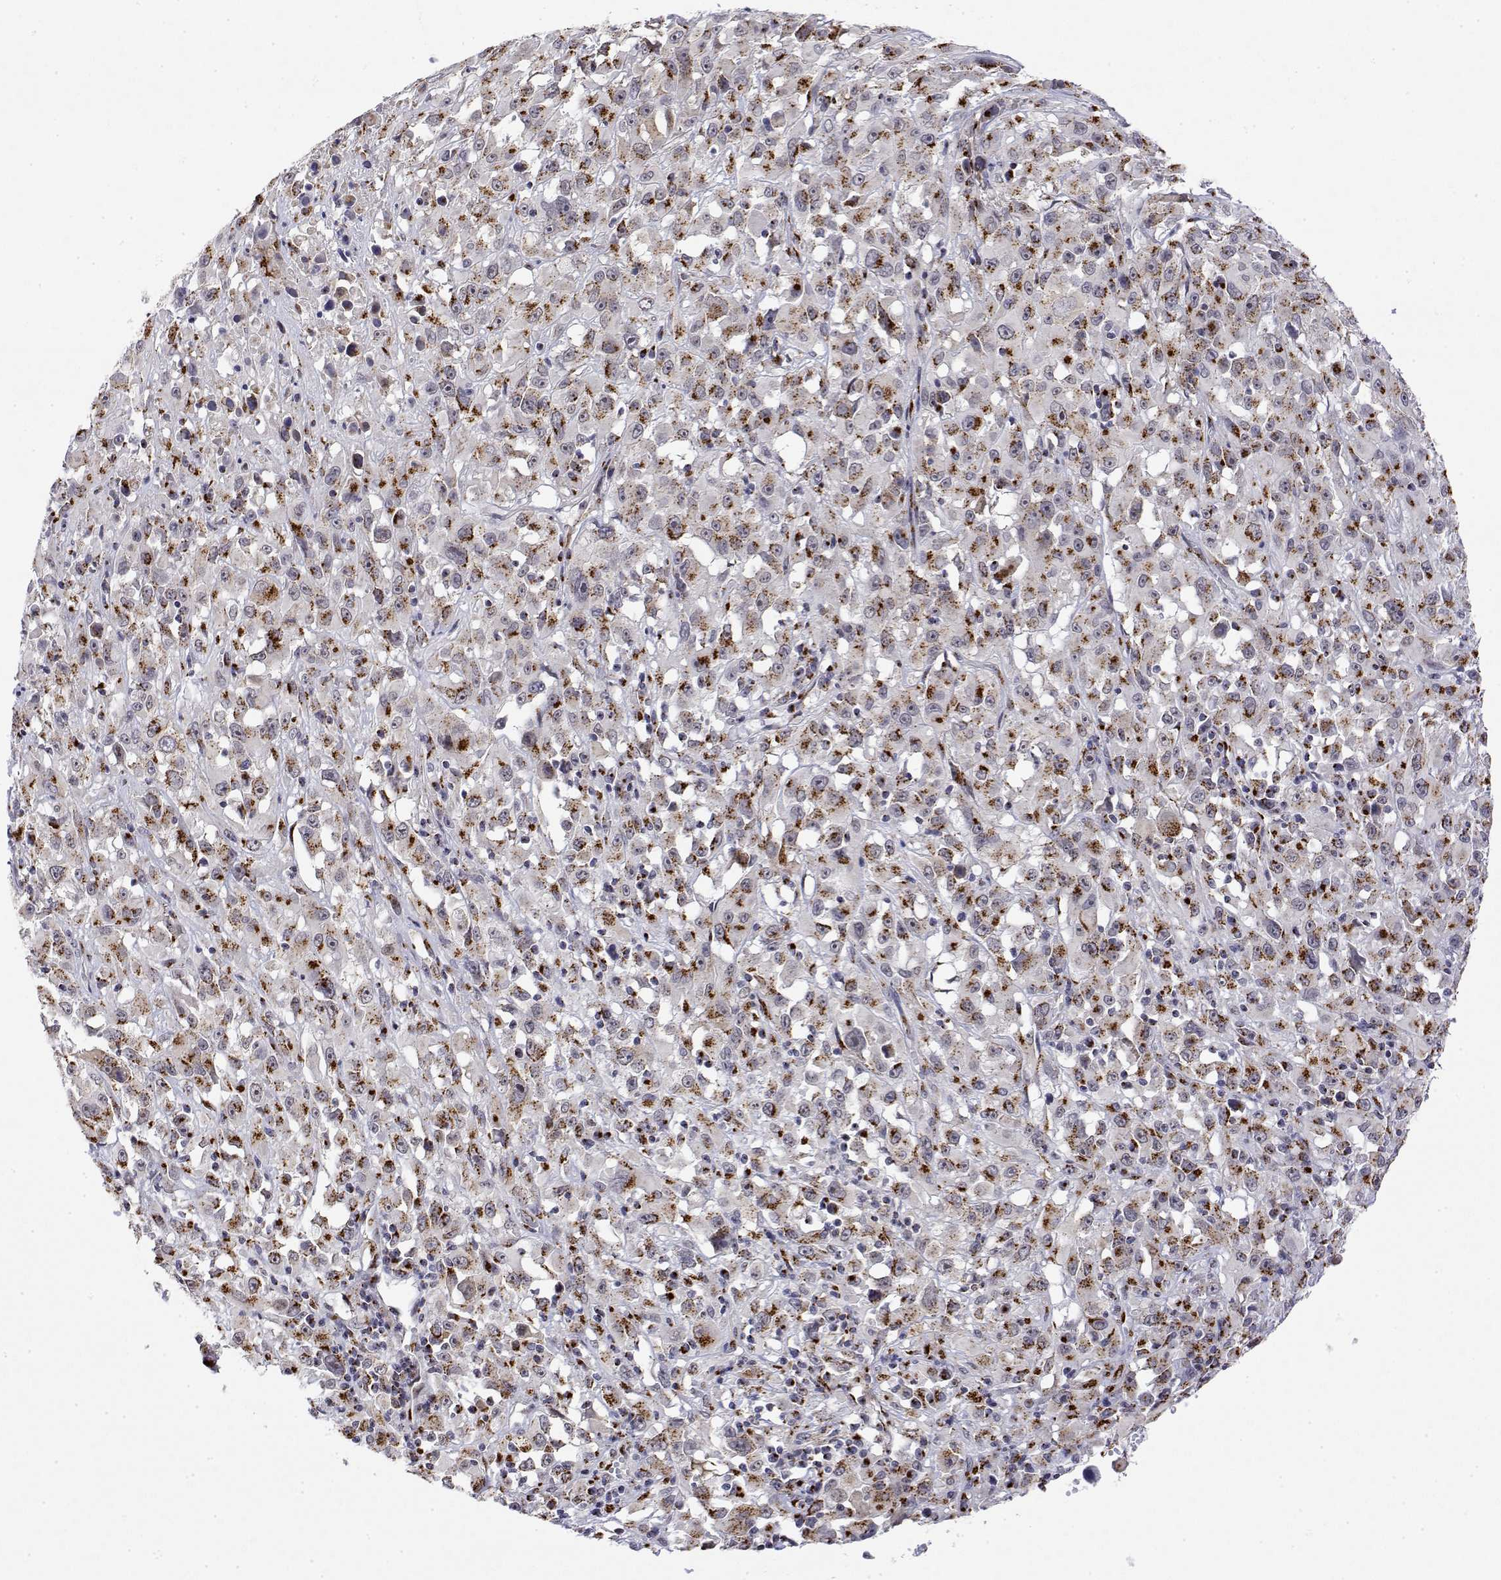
{"staining": {"intensity": "strong", "quantity": "25%-75%", "location": "cytoplasmic/membranous"}, "tissue": "melanoma", "cell_type": "Tumor cells", "image_type": "cancer", "snomed": [{"axis": "morphology", "description": "Malignant melanoma, Metastatic site"}, {"axis": "topography", "description": "Soft tissue"}], "caption": "Brown immunohistochemical staining in melanoma demonstrates strong cytoplasmic/membranous expression in approximately 25%-75% of tumor cells.", "gene": "YIPF3", "patient": {"sex": "male", "age": 50}}